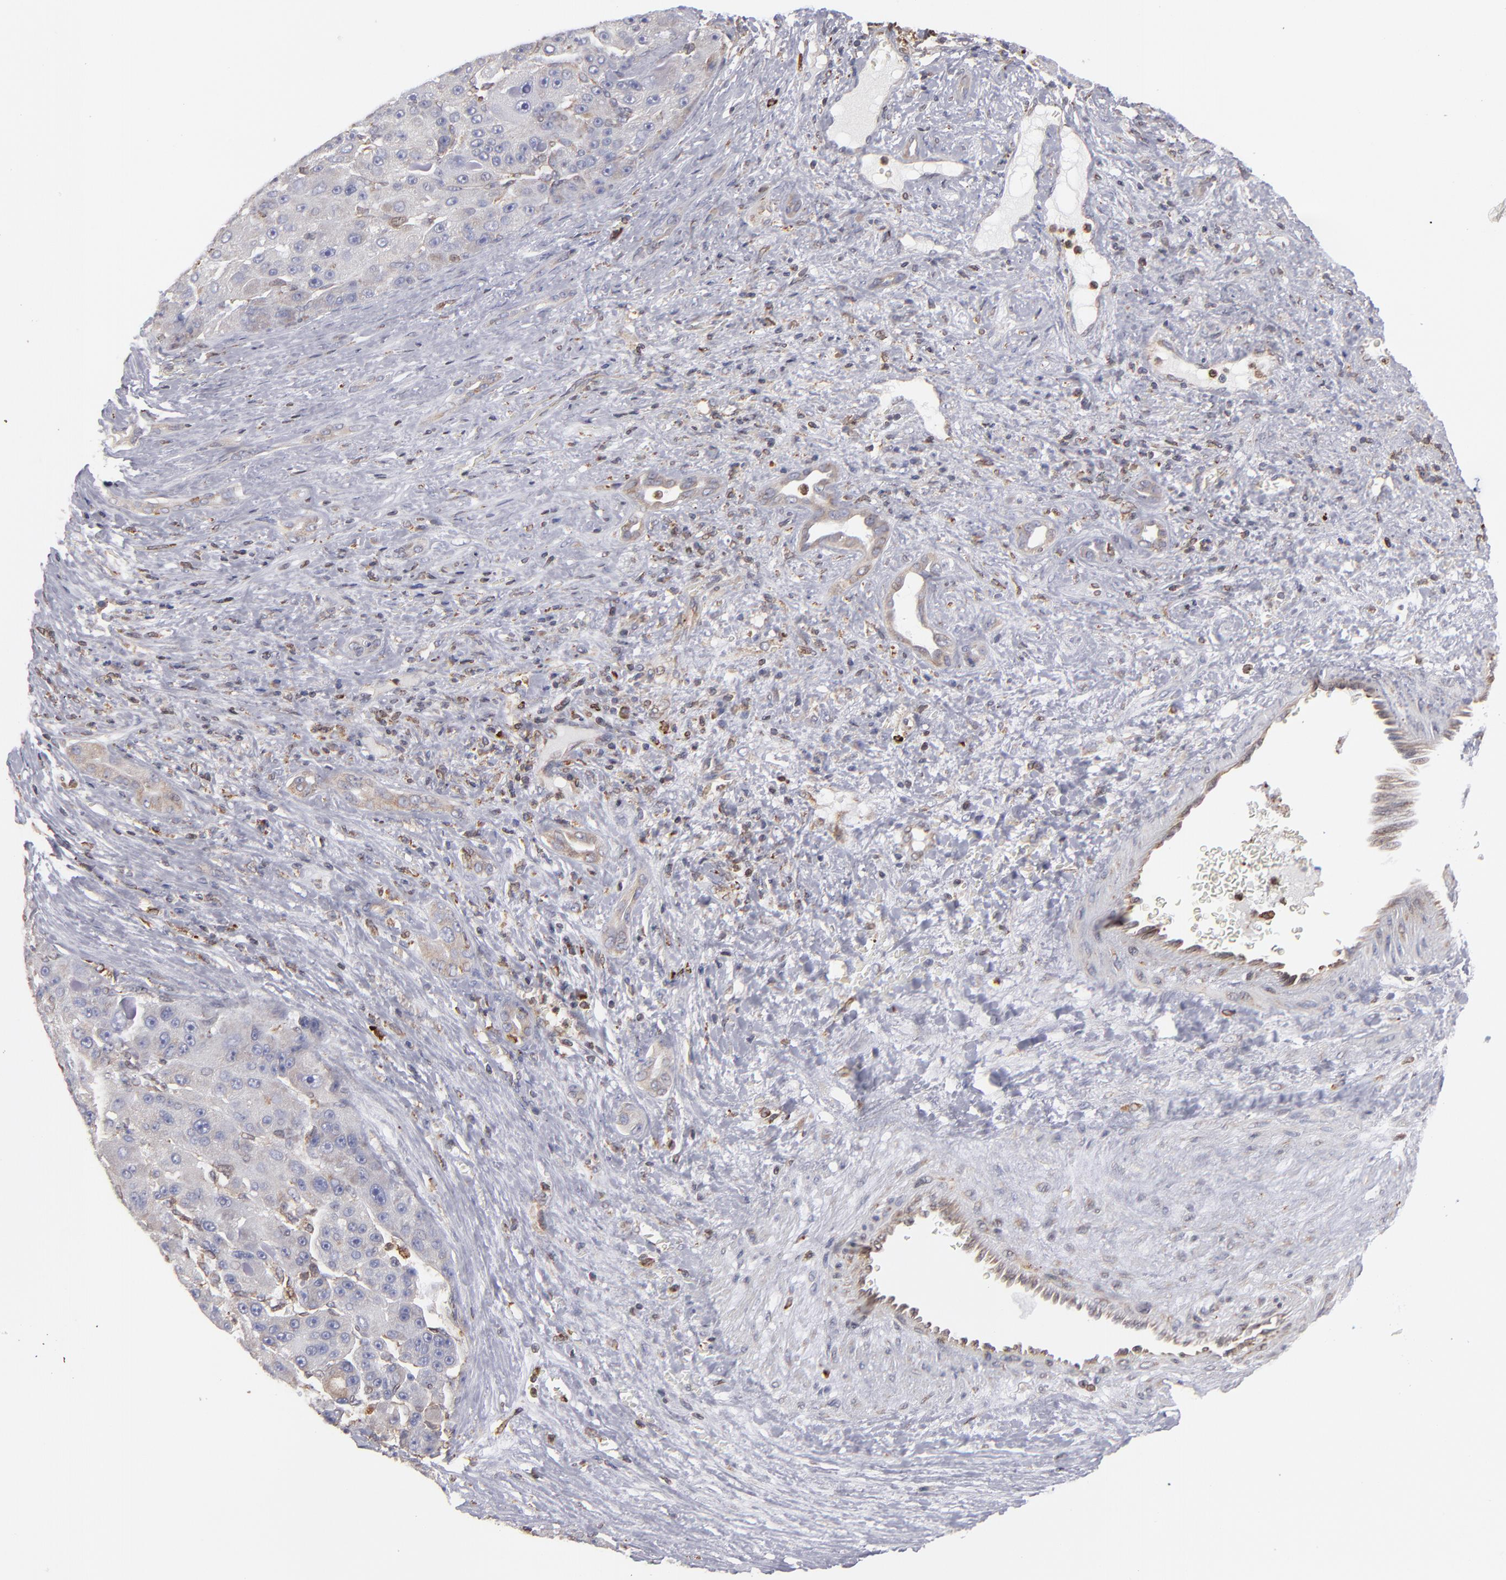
{"staining": {"intensity": "weak", "quantity": "<25%", "location": "cytoplasmic/membranous"}, "tissue": "liver cancer", "cell_type": "Tumor cells", "image_type": "cancer", "snomed": [{"axis": "morphology", "description": "Carcinoma, Hepatocellular, NOS"}, {"axis": "topography", "description": "Liver"}], "caption": "This micrograph is of hepatocellular carcinoma (liver) stained with immunohistochemistry to label a protein in brown with the nuclei are counter-stained blue. There is no staining in tumor cells. The staining was performed using DAB to visualize the protein expression in brown, while the nuclei were stained in blue with hematoxylin (Magnification: 20x).", "gene": "TMX1", "patient": {"sex": "male", "age": 76}}